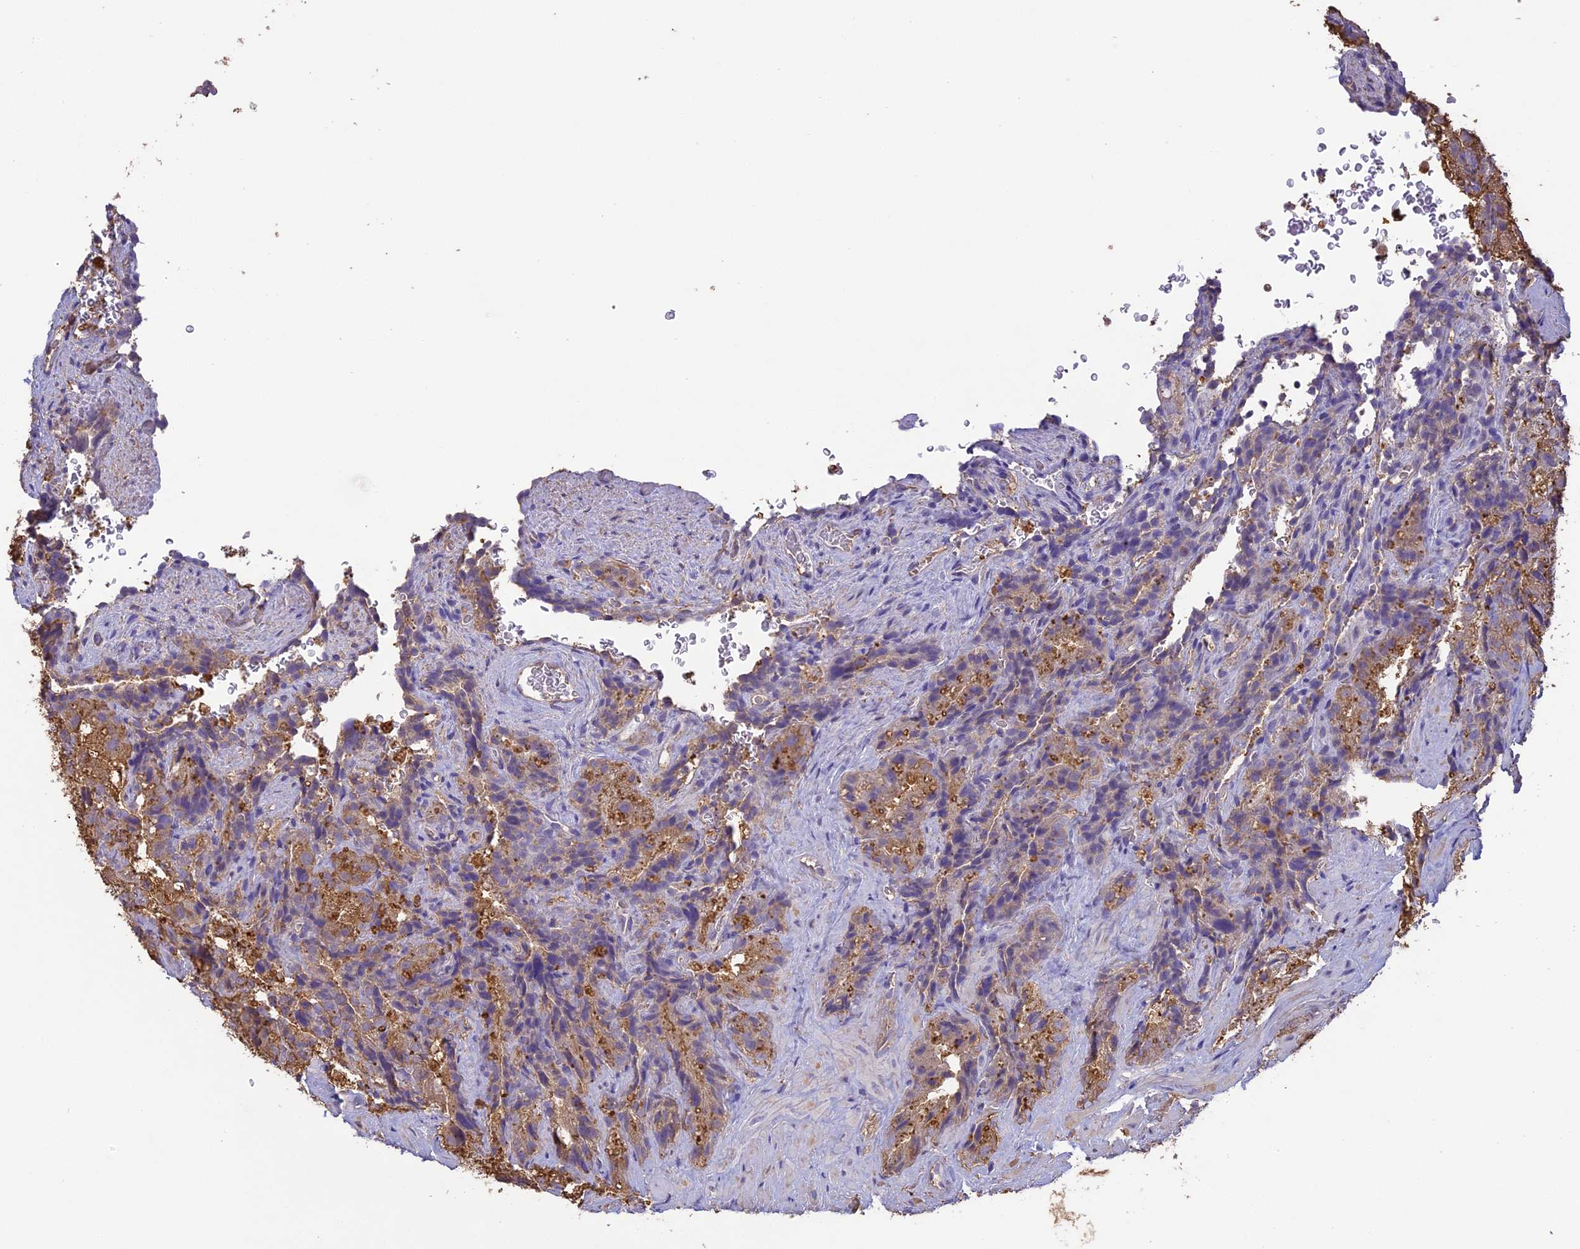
{"staining": {"intensity": "moderate", "quantity": "25%-75%", "location": "cytoplasmic/membranous"}, "tissue": "seminal vesicle", "cell_type": "Glandular cells", "image_type": "normal", "snomed": [{"axis": "morphology", "description": "Normal tissue, NOS"}, {"axis": "topography", "description": "Seminal veicle"}], "caption": "About 25%-75% of glandular cells in benign seminal vesicle demonstrate moderate cytoplasmic/membranous protein positivity as visualized by brown immunohistochemical staining.", "gene": "ARHGAP19", "patient": {"sex": "male", "age": 58}}